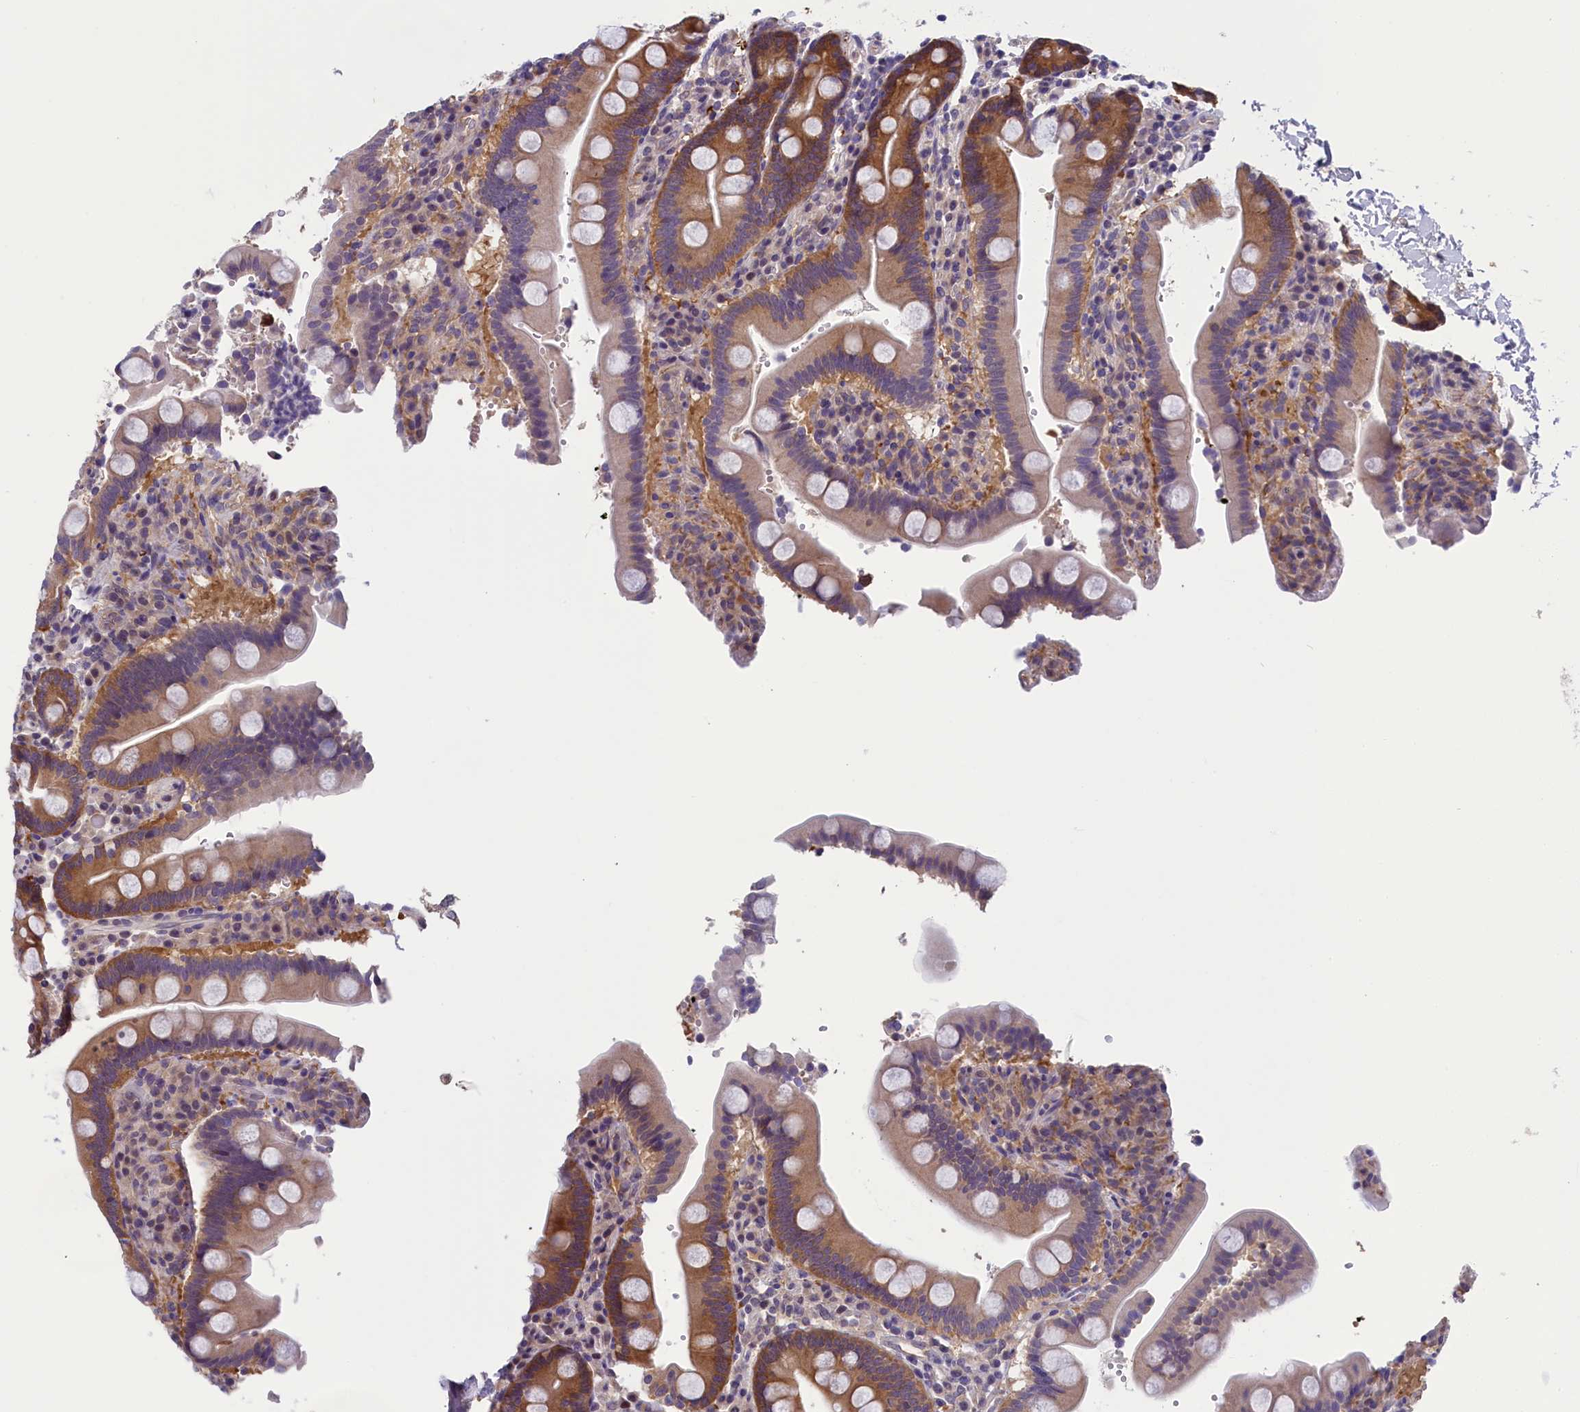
{"staining": {"intensity": "moderate", "quantity": ">75%", "location": "cytoplasmic/membranous"}, "tissue": "duodenum", "cell_type": "Glandular cells", "image_type": "normal", "snomed": [{"axis": "morphology", "description": "Normal tissue, NOS"}, {"axis": "topography", "description": "Small intestine, NOS"}], "caption": "A micrograph of human duodenum stained for a protein reveals moderate cytoplasmic/membranous brown staining in glandular cells. (DAB (3,3'-diaminobenzidine) = brown stain, brightfield microscopy at high magnification).", "gene": "ABCC8", "patient": {"sex": "female", "age": 71}}